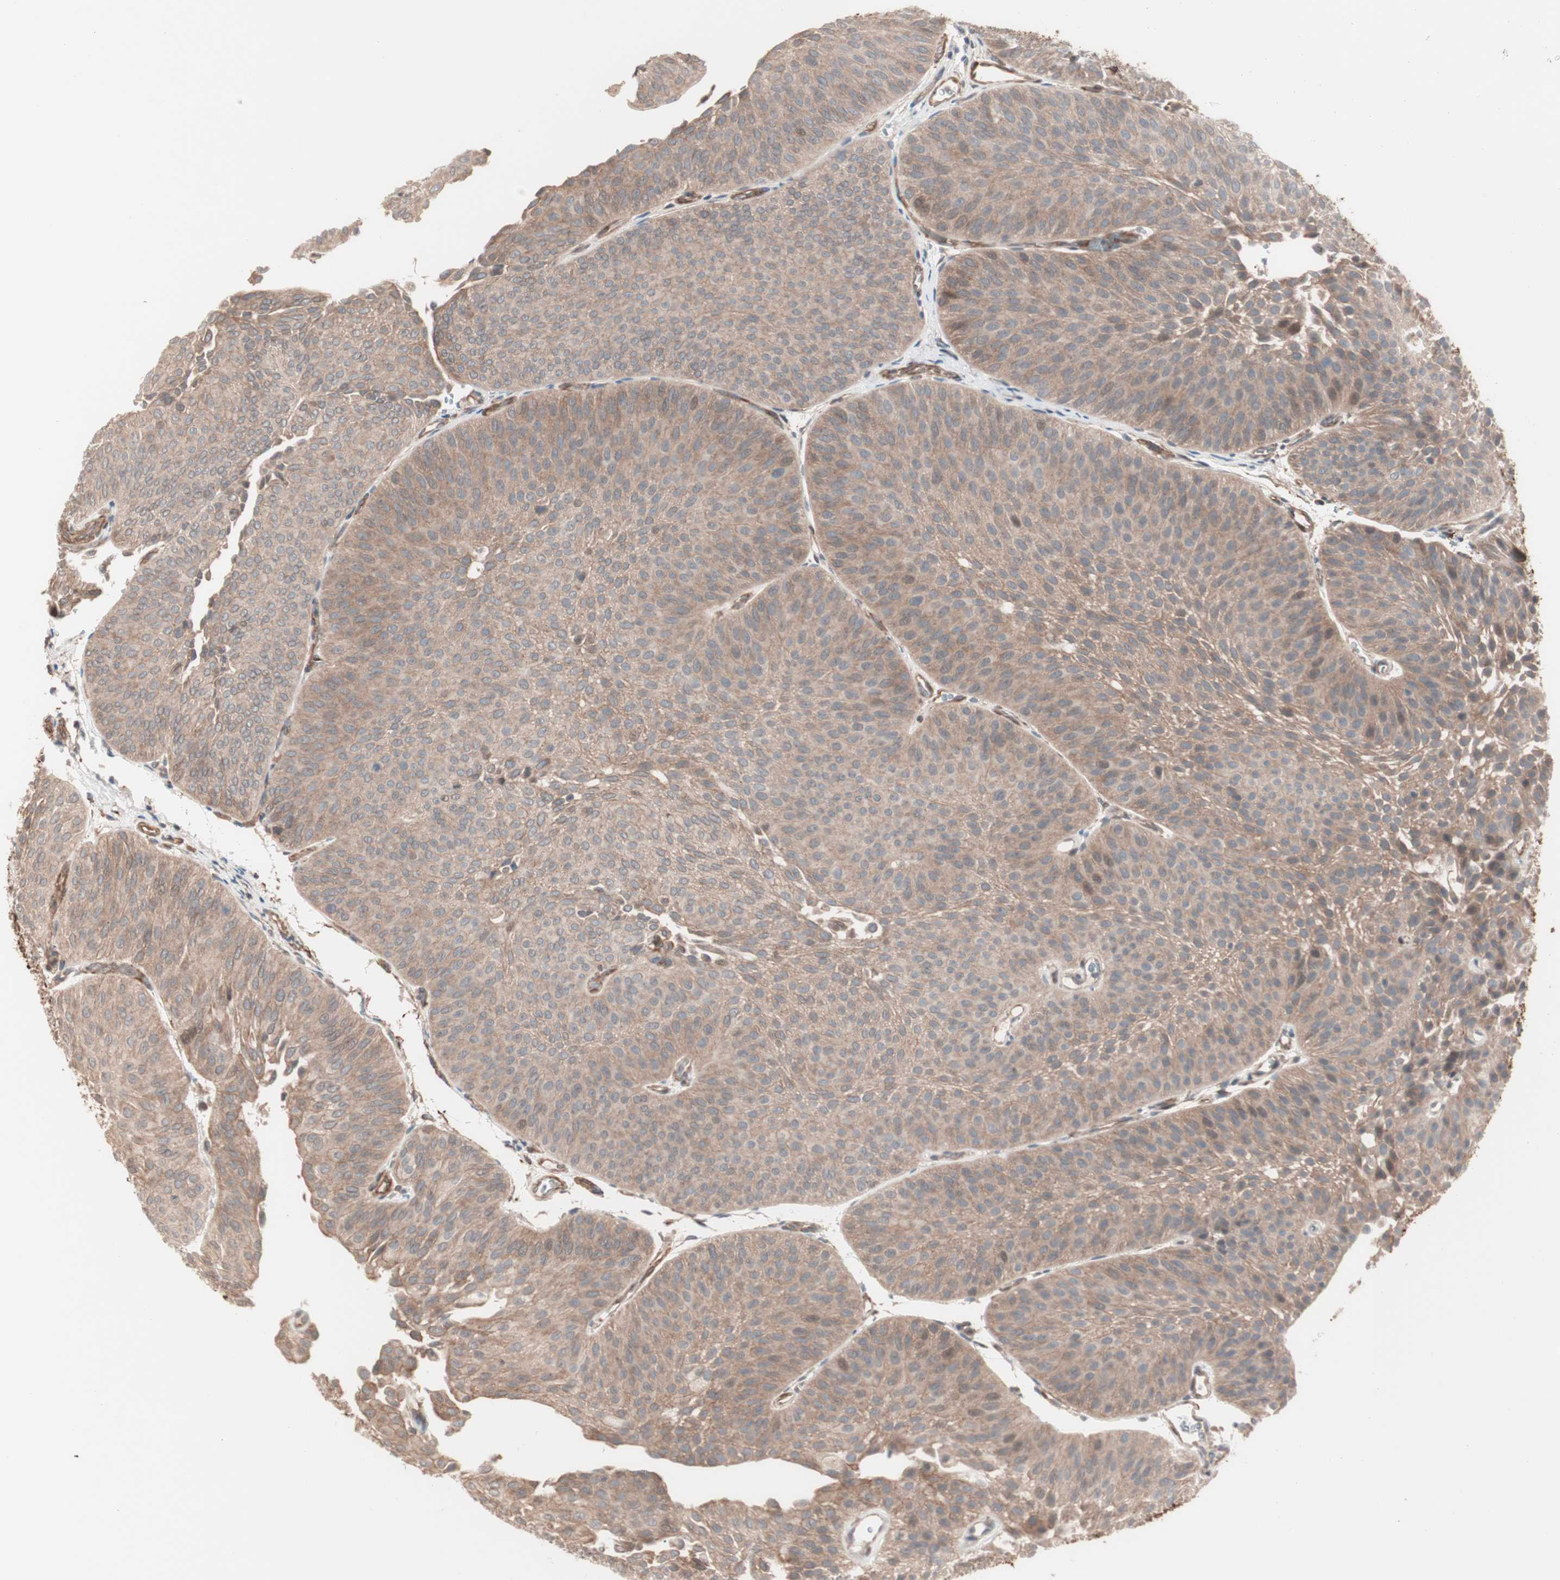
{"staining": {"intensity": "weak", "quantity": ">75%", "location": "cytoplasmic/membranous"}, "tissue": "urothelial cancer", "cell_type": "Tumor cells", "image_type": "cancer", "snomed": [{"axis": "morphology", "description": "Urothelial carcinoma, Low grade"}, {"axis": "topography", "description": "Urinary bladder"}], "caption": "This photomicrograph reveals immunohistochemistry (IHC) staining of human low-grade urothelial carcinoma, with low weak cytoplasmic/membranous expression in approximately >75% of tumor cells.", "gene": "ALG5", "patient": {"sex": "female", "age": 60}}